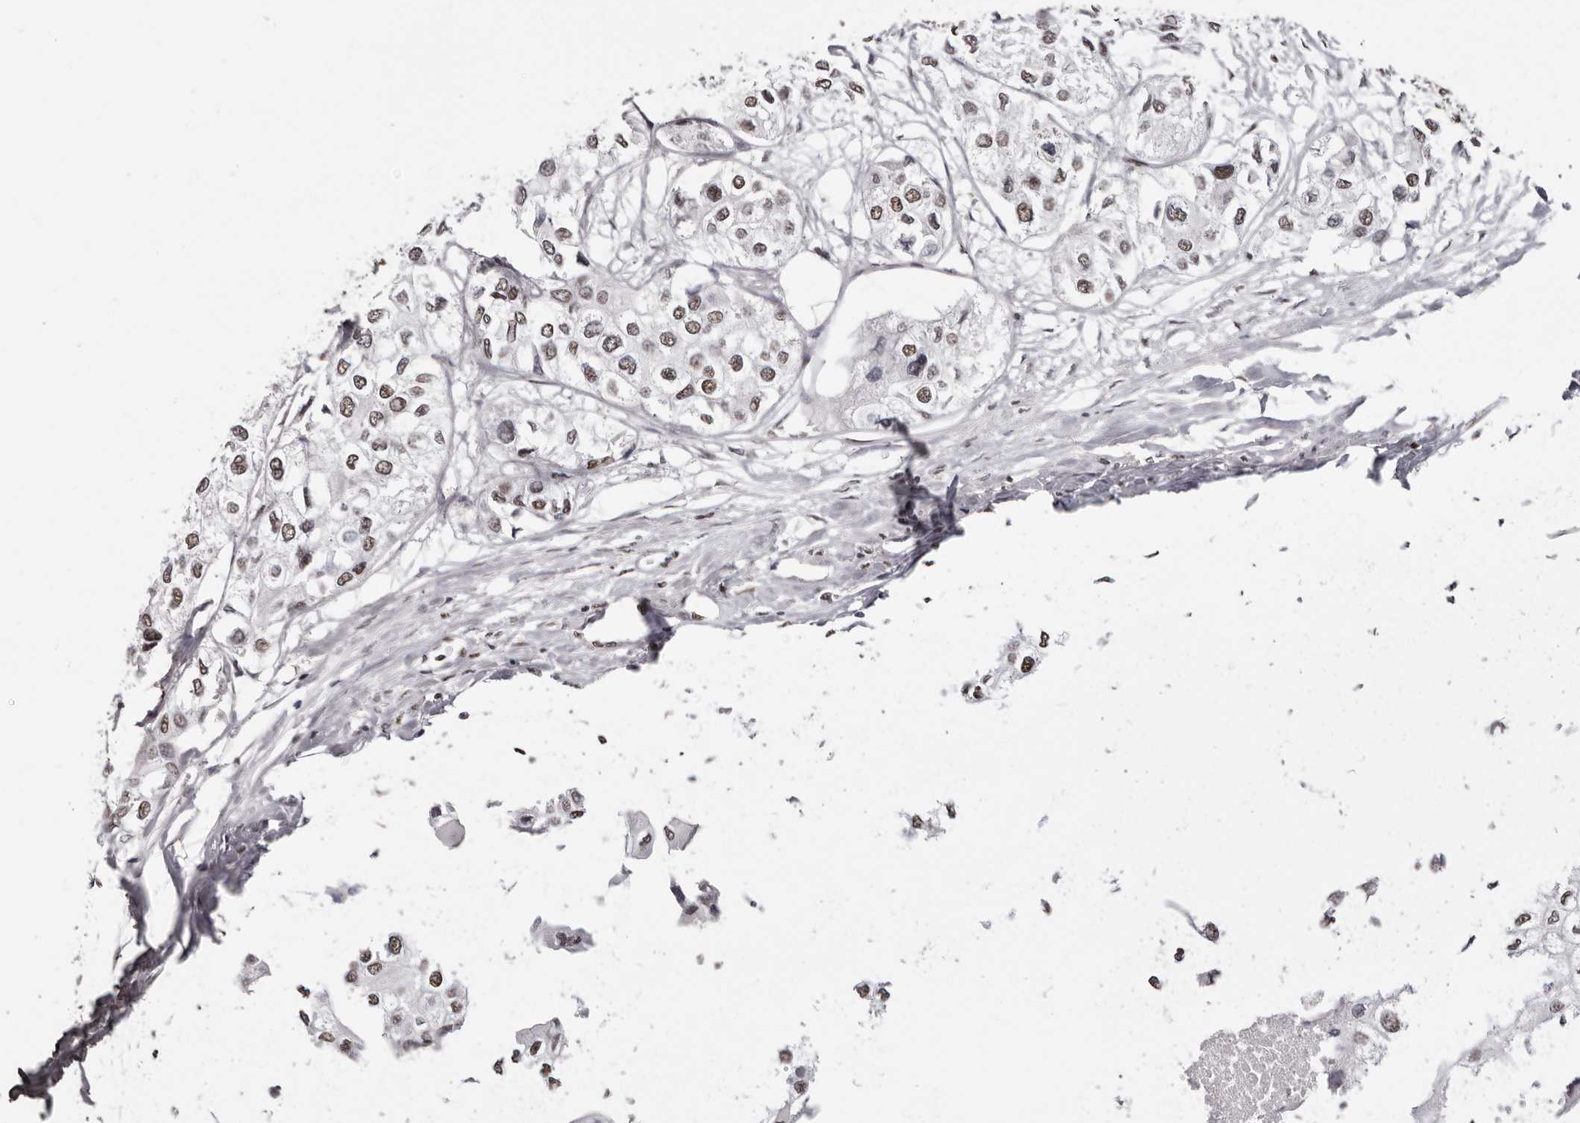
{"staining": {"intensity": "weak", "quantity": "25%-75%", "location": "nuclear"}, "tissue": "urothelial cancer", "cell_type": "Tumor cells", "image_type": "cancer", "snomed": [{"axis": "morphology", "description": "Urothelial carcinoma, High grade"}, {"axis": "topography", "description": "Urinary bladder"}], "caption": "A low amount of weak nuclear positivity is identified in approximately 25%-75% of tumor cells in high-grade urothelial carcinoma tissue.", "gene": "SCAF4", "patient": {"sex": "male", "age": 64}}